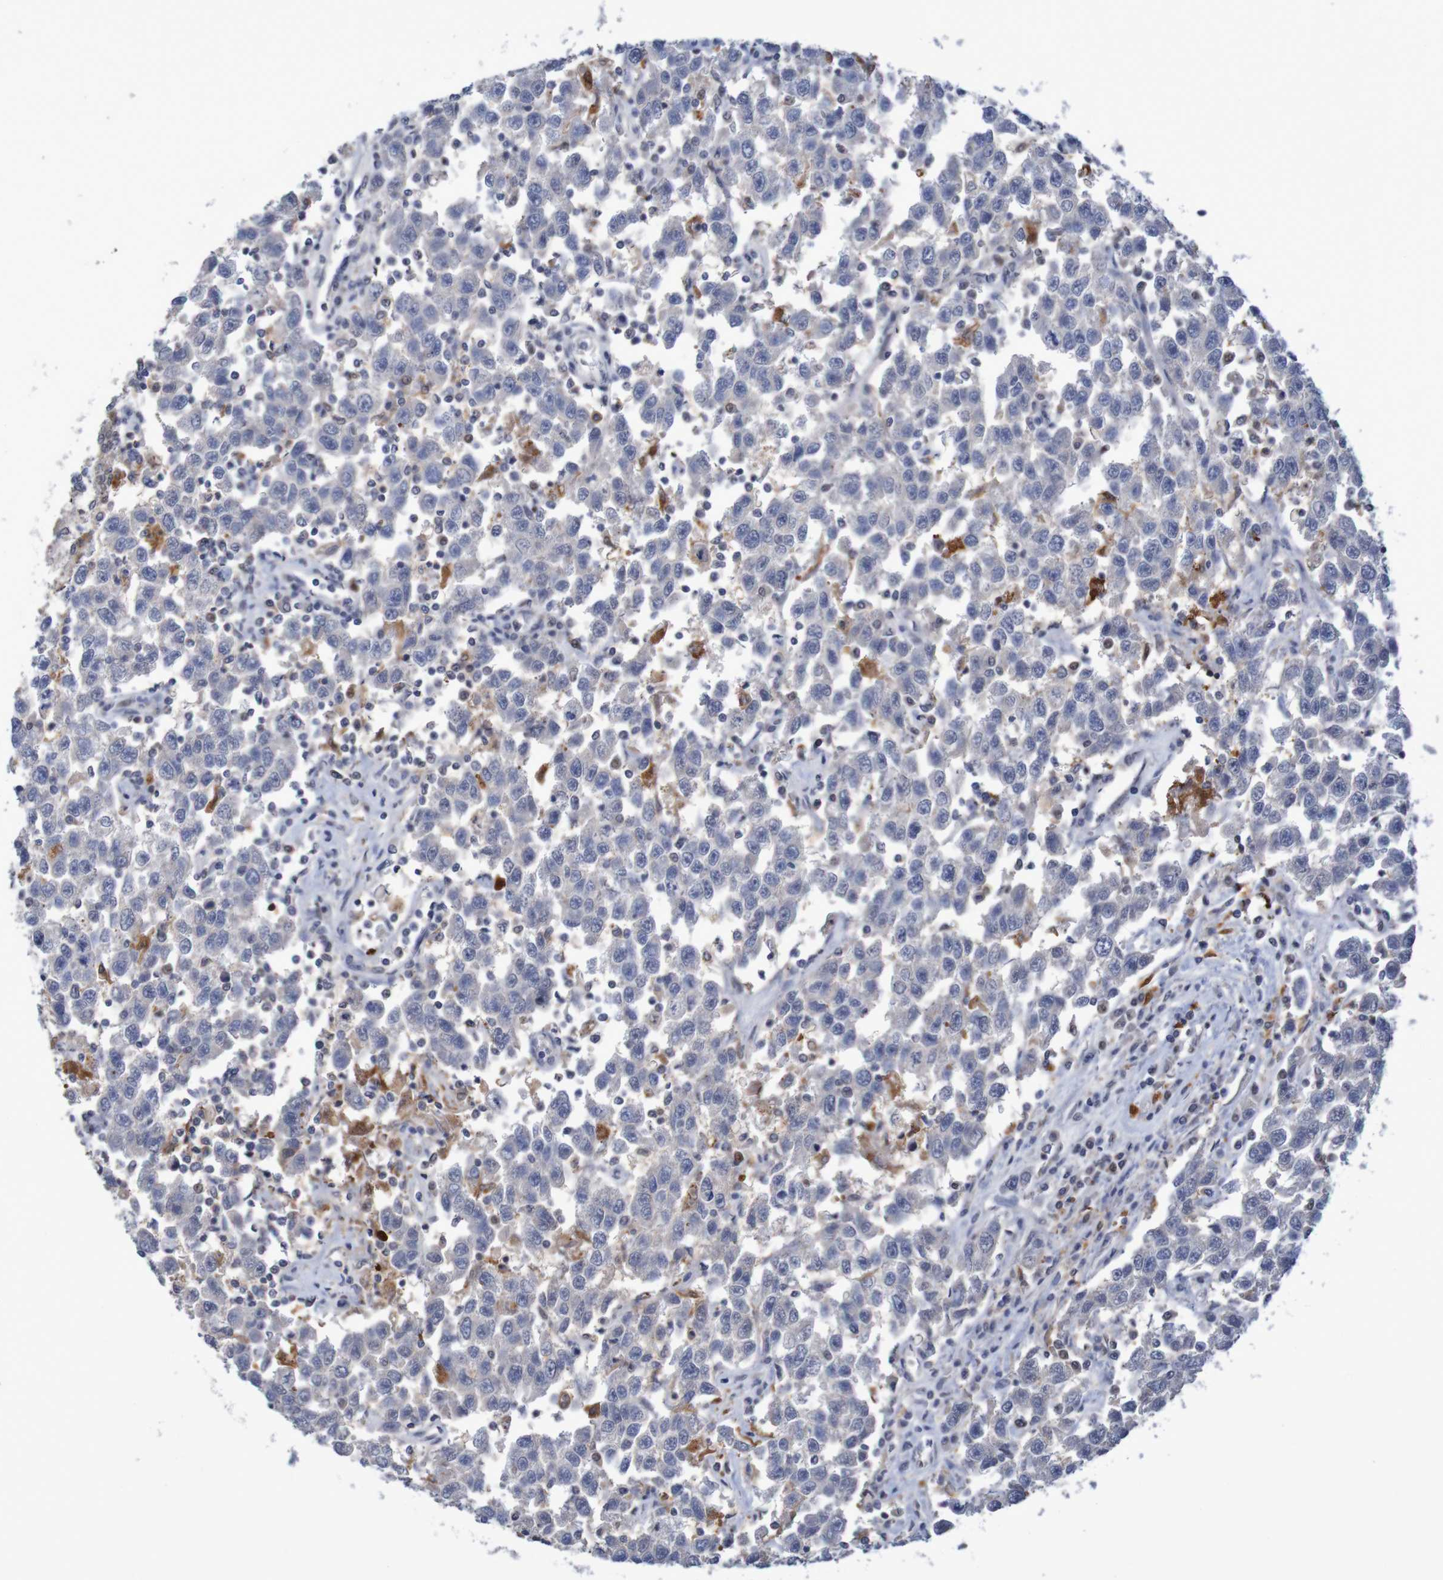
{"staining": {"intensity": "negative", "quantity": "none", "location": "none"}, "tissue": "testis cancer", "cell_type": "Tumor cells", "image_type": "cancer", "snomed": [{"axis": "morphology", "description": "Seminoma, NOS"}, {"axis": "topography", "description": "Testis"}], "caption": "This is an immunohistochemistry (IHC) micrograph of testis cancer. There is no staining in tumor cells.", "gene": "FBP2", "patient": {"sex": "male", "age": 41}}